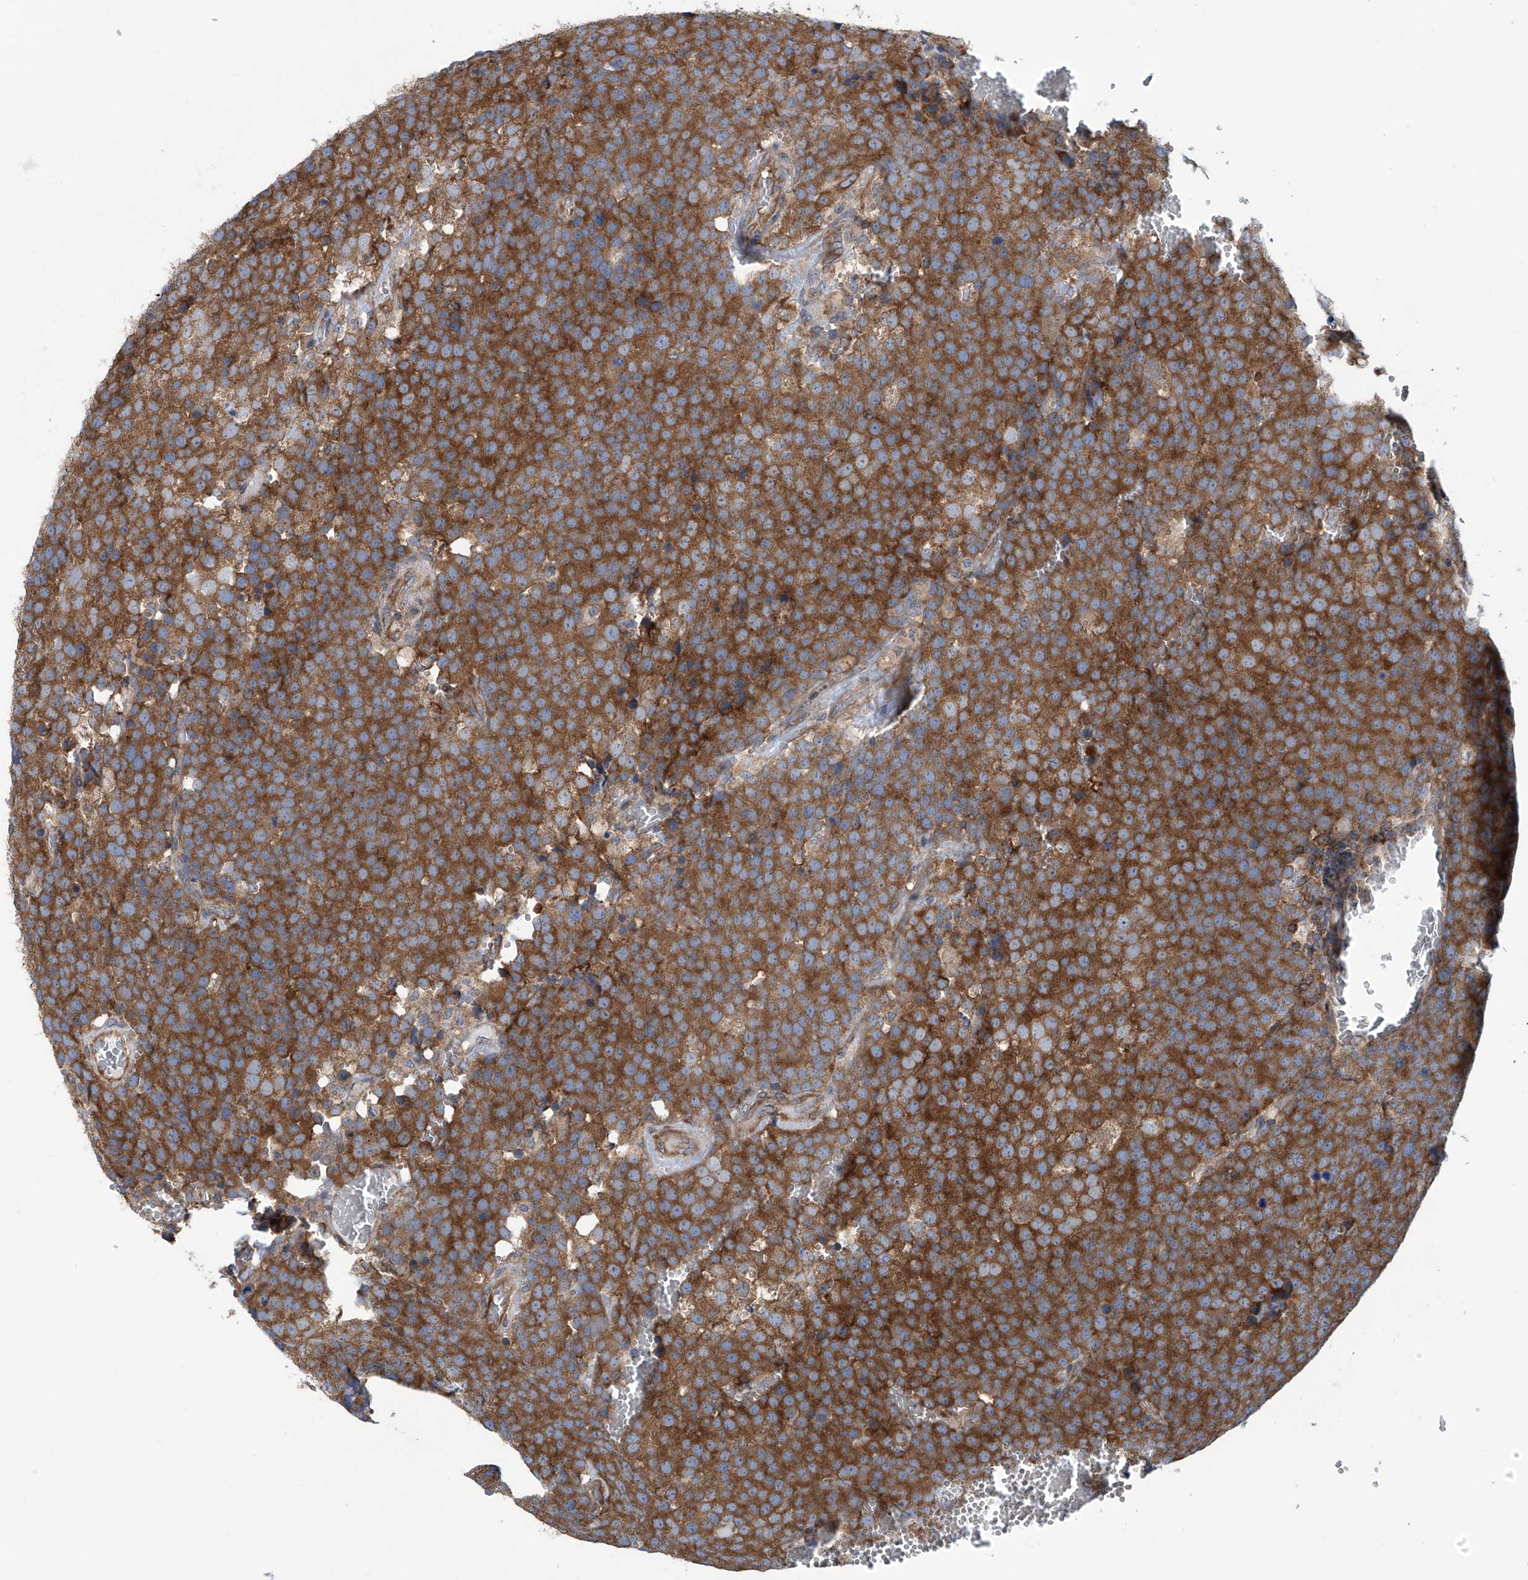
{"staining": {"intensity": "strong", "quantity": ">75%", "location": "cytoplasmic/membranous"}, "tissue": "testis cancer", "cell_type": "Tumor cells", "image_type": "cancer", "snomed": [{"axis": "morphology", "description": "Seminoma, NOS"}, {"axis": "topography", "description": "Testis"}], "caption": "An image of testis cancer (seminoma) stained for a protein displays strong cytoplasmic/membranous brown staining in tumor cells.", "gene": "SENP2", "patient": {"sex": "male", "age": 71}}